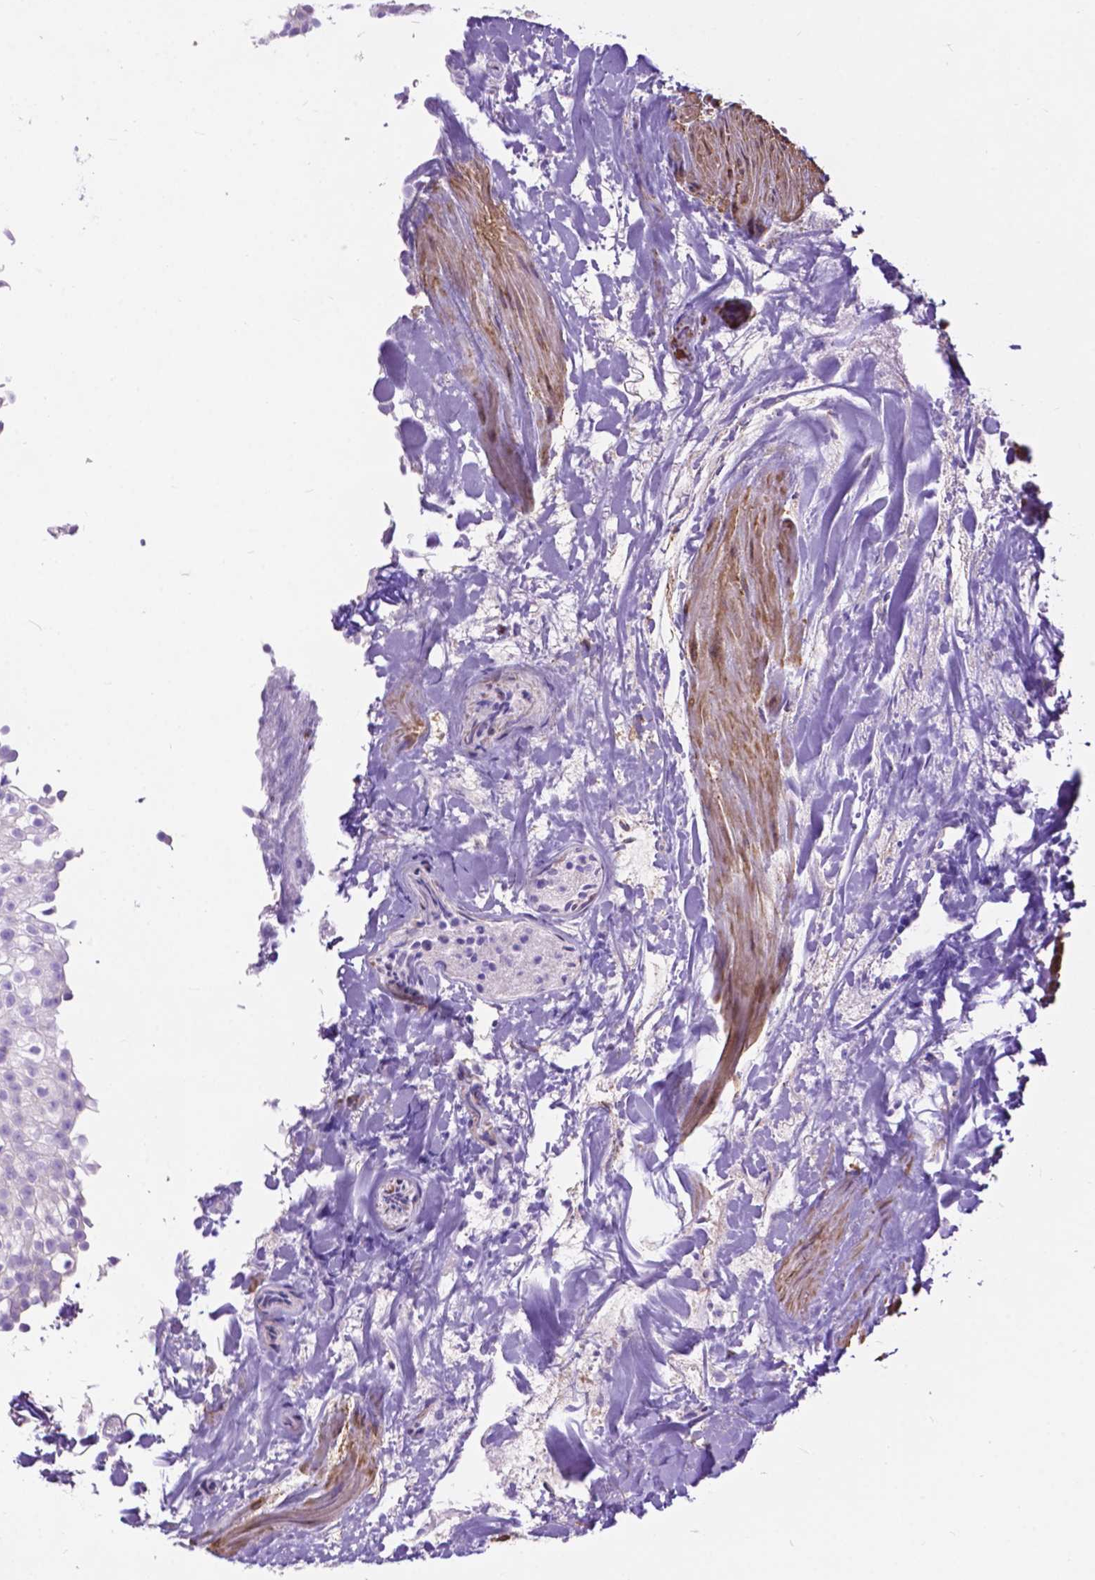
{"staining": {"intensity": "negative", "quantity": "none", "location": "none"}, "tissue": "urothelial cancer", "cell_type": "Tumor cells", "image_type": "cancer", "snomed": [{"axis": "morphology", "description": "Urothelial carcinoma, Low grade"}, {"axis": "topography", "description": "Urinary bladder"}], "caption": "This is an immunohistochemistry (IHC) photomicrograph of urothelial cancer. There is no expression in tumor cells.", "gene": "PCDHA12", "patient": {"sex": "male", "age": 70}}